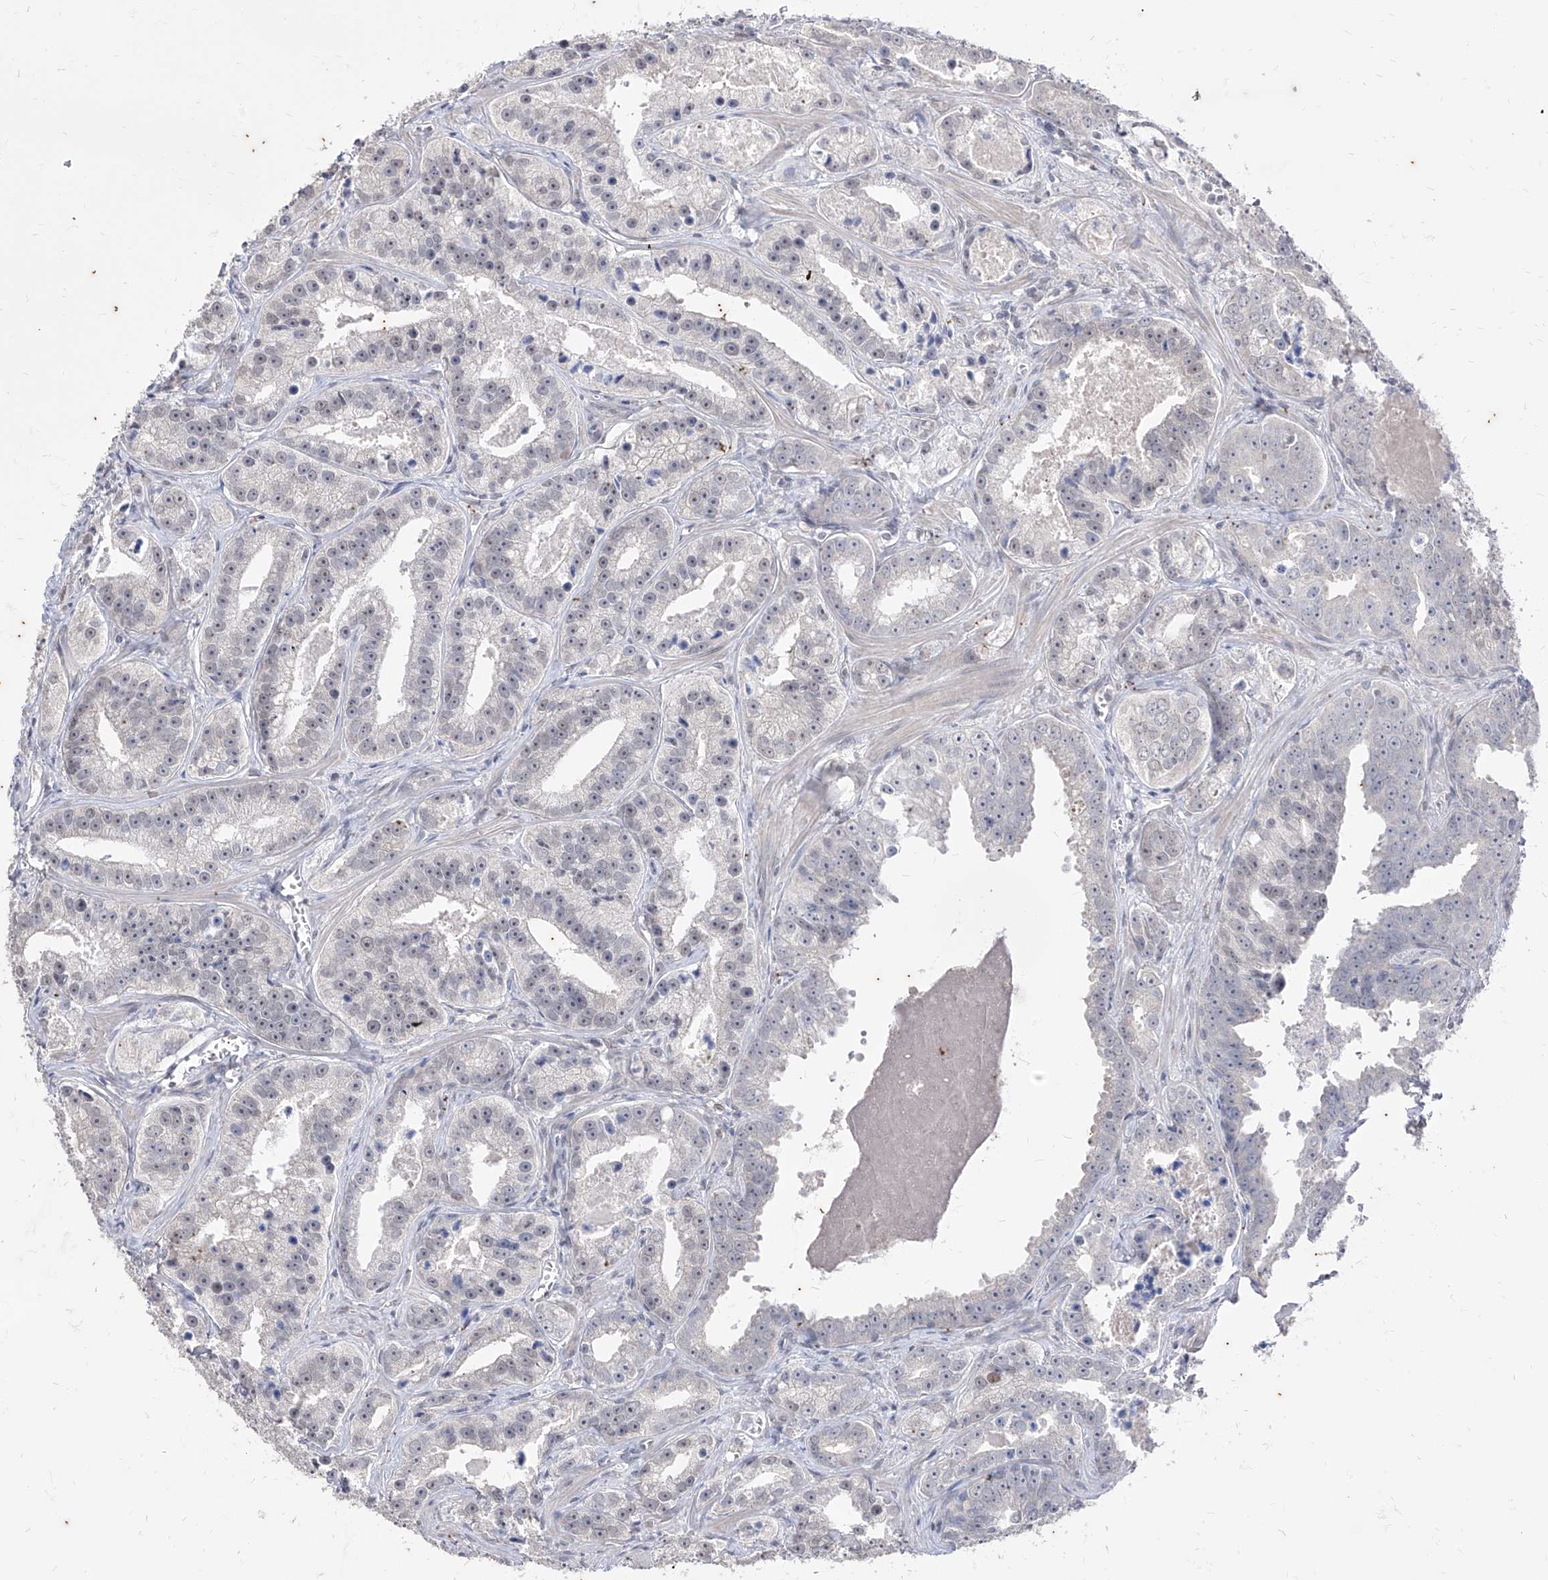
{"staining": {"intensity": "negative", "quantity": "none", "location": "none"}, "tissue": "prostate cancer", "cell_type": "Tumor cells", "image_type": "cancer", "snomed": [{"axis": "morphology", "description": "Adenocarcinoma, High grade"}, {"axis": "topography", "description": "Prostate"}], "caption": "Prostate cancer (adenocarcinoma (high-grade)) stained for a protein using IHC demonstrates no positivity tumor cells.", "gene": "PHF20L1", "patient": {"sex": "male", "age": 62}}